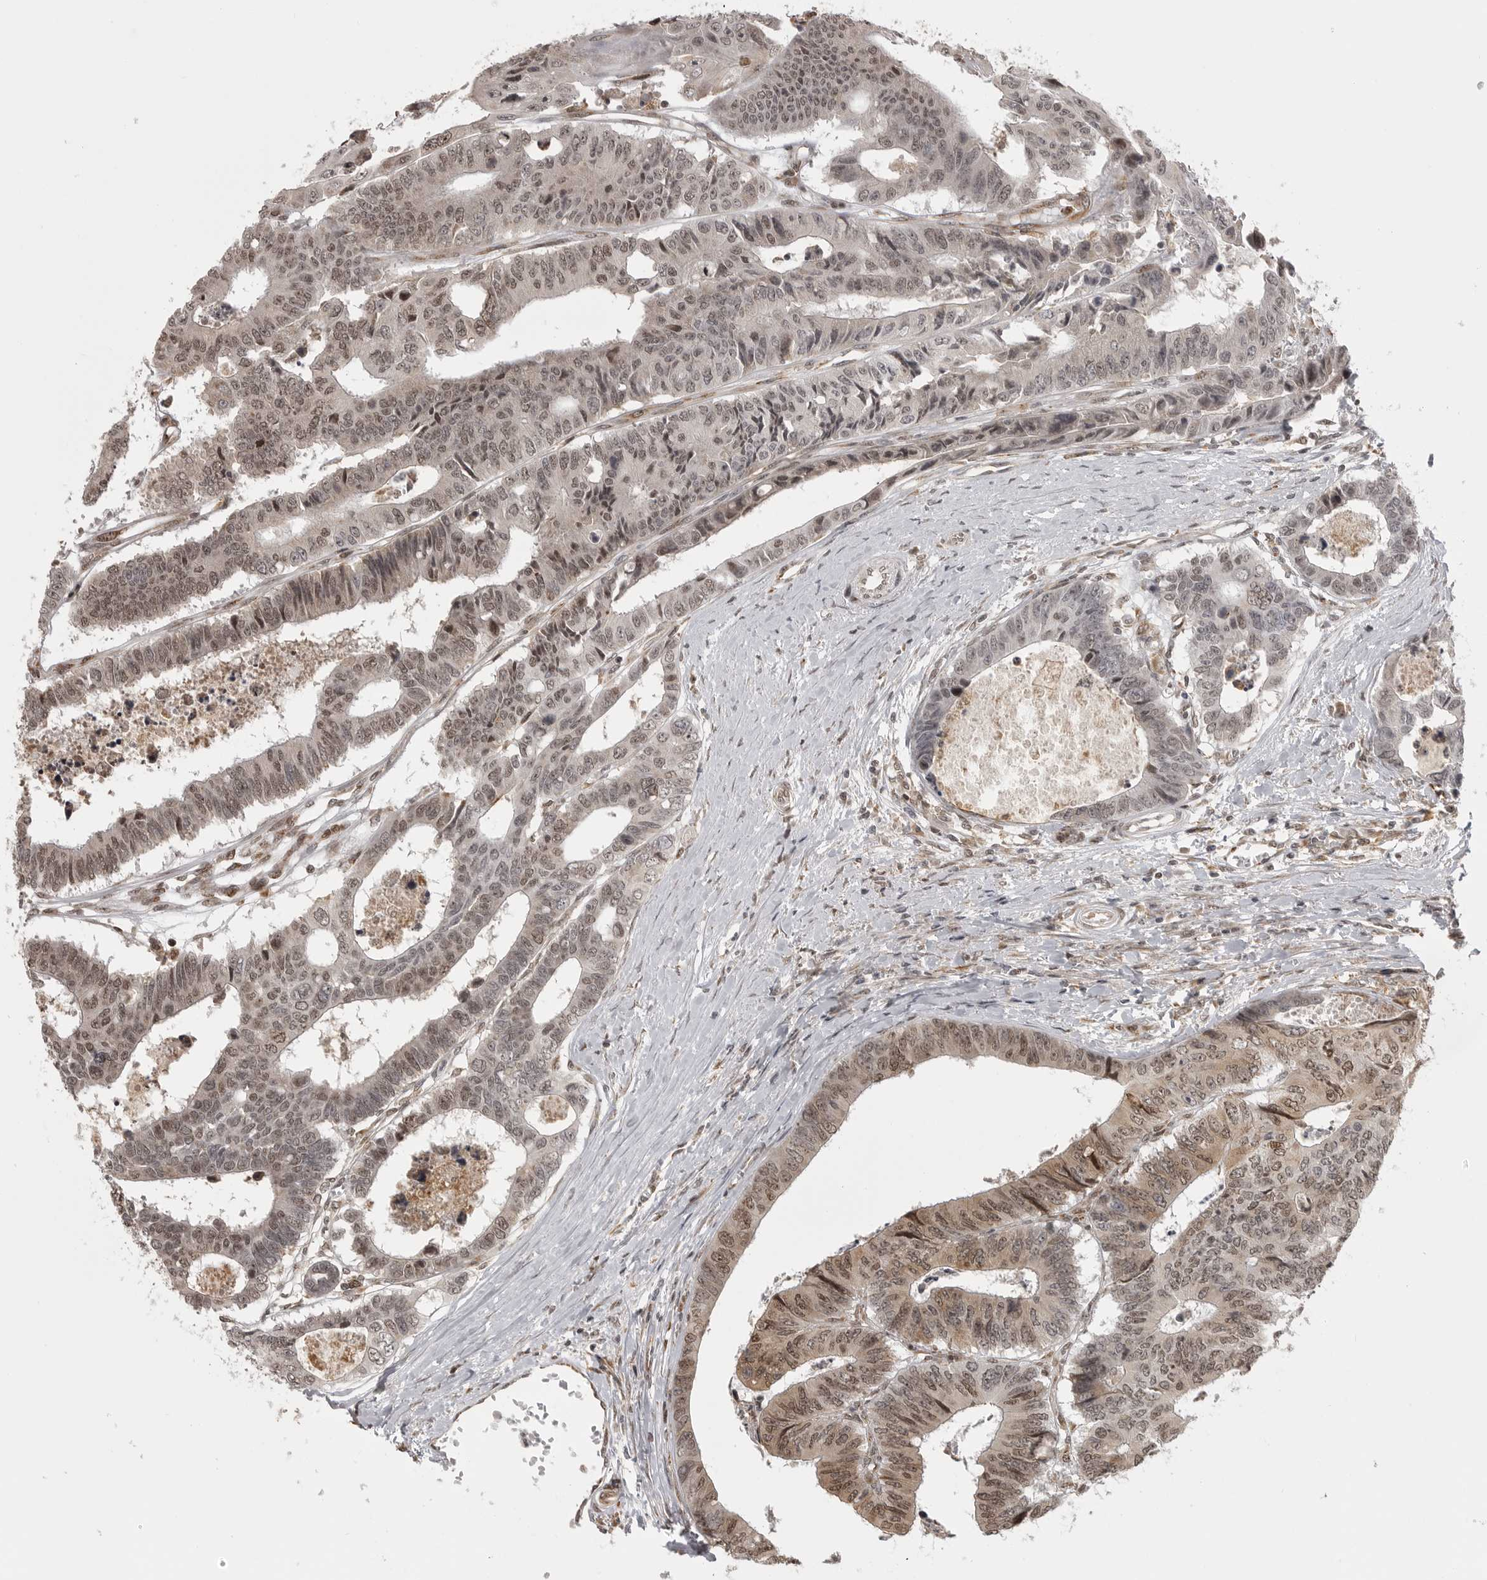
{"staining": {"intensity": "weak", "quantity": ">75%", "location": "cytoplasmic/membranous,nuclear"}, "tissue": "colorectal cancer", "cell_type": "Tumor cells", "image_type": "cancer", "snomed": [{"axis": "morphology", "description": "Adenocarcinoma, NOS"}, {"axis": "topography", "description": "Rectum"}], "caption": "Immunohistochemical staining of human colorectal cancer (adenocarcinoma) reveals weak cytoplasmic/membranous and nuclear protein expression in about >75% of tumor cells. The protein of interest is stained brown, and the nuclei are stained in blue (DAB IHC with brightfield microscopy, high magnification).", "gene": "ISG20L2", "patient": {"sex": "male", "age": 84}}